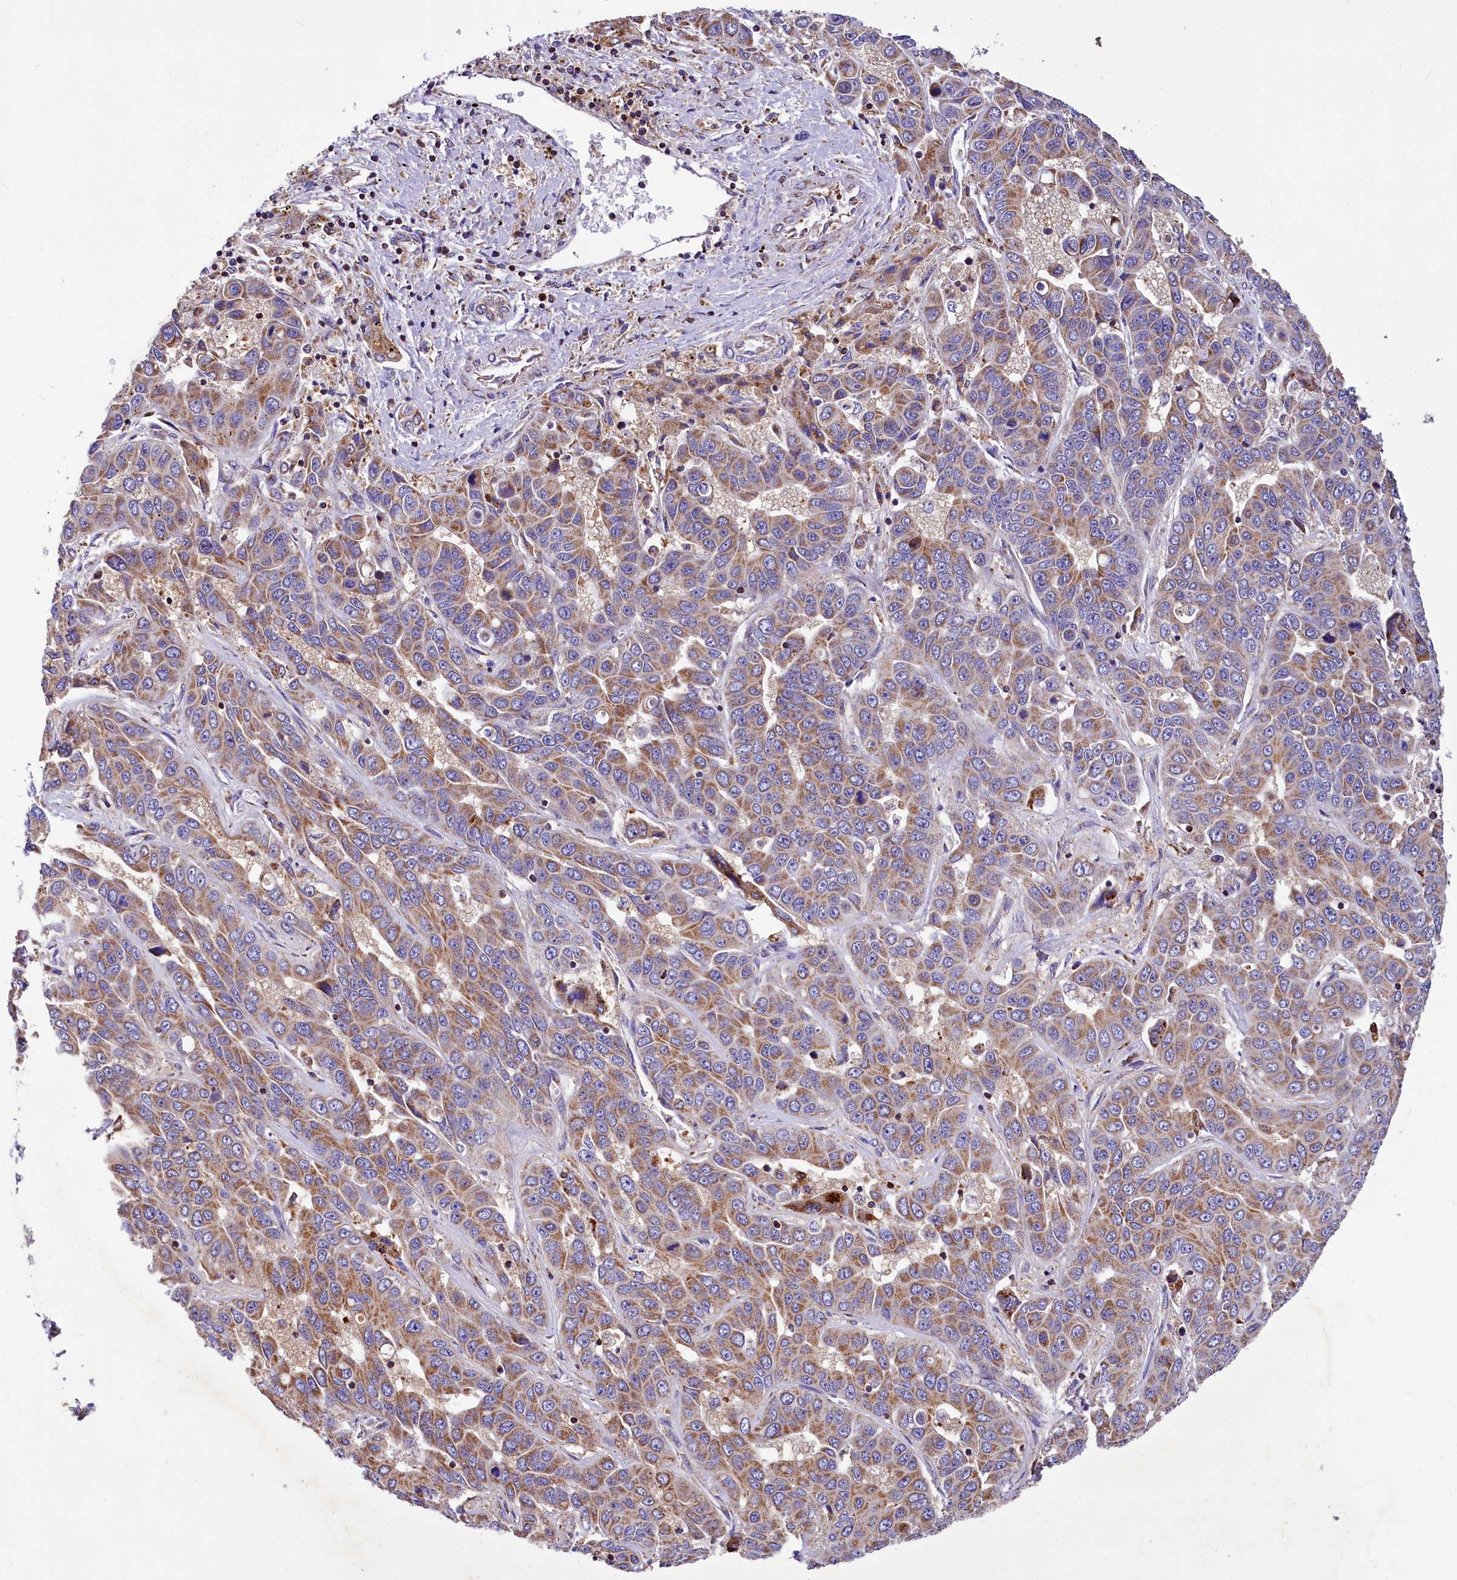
{"staining": {"intensity": "moderate", "quantity": ">75%", "location": "cytoplasmic/membranous"}, "tissue": "liver cancer", "cell_type": "Tumor cells", "image_type": "cancer", "snomed": [{"axis": "morphology", "description": "Cholangiocarcinoma"}, {"axis": "topography", "description": "Liver"}], "caption": "This histopathology image displays cholangiocarcinoma (liver) stained with IHC to label a protein in brown. The cytoplasmic/membranous of tumor cells show moderate positivity for the protein. Nuclei are counter-stained blue.", "gene": "TASOR2", "patient": {"sex": "female", "age": 52}}